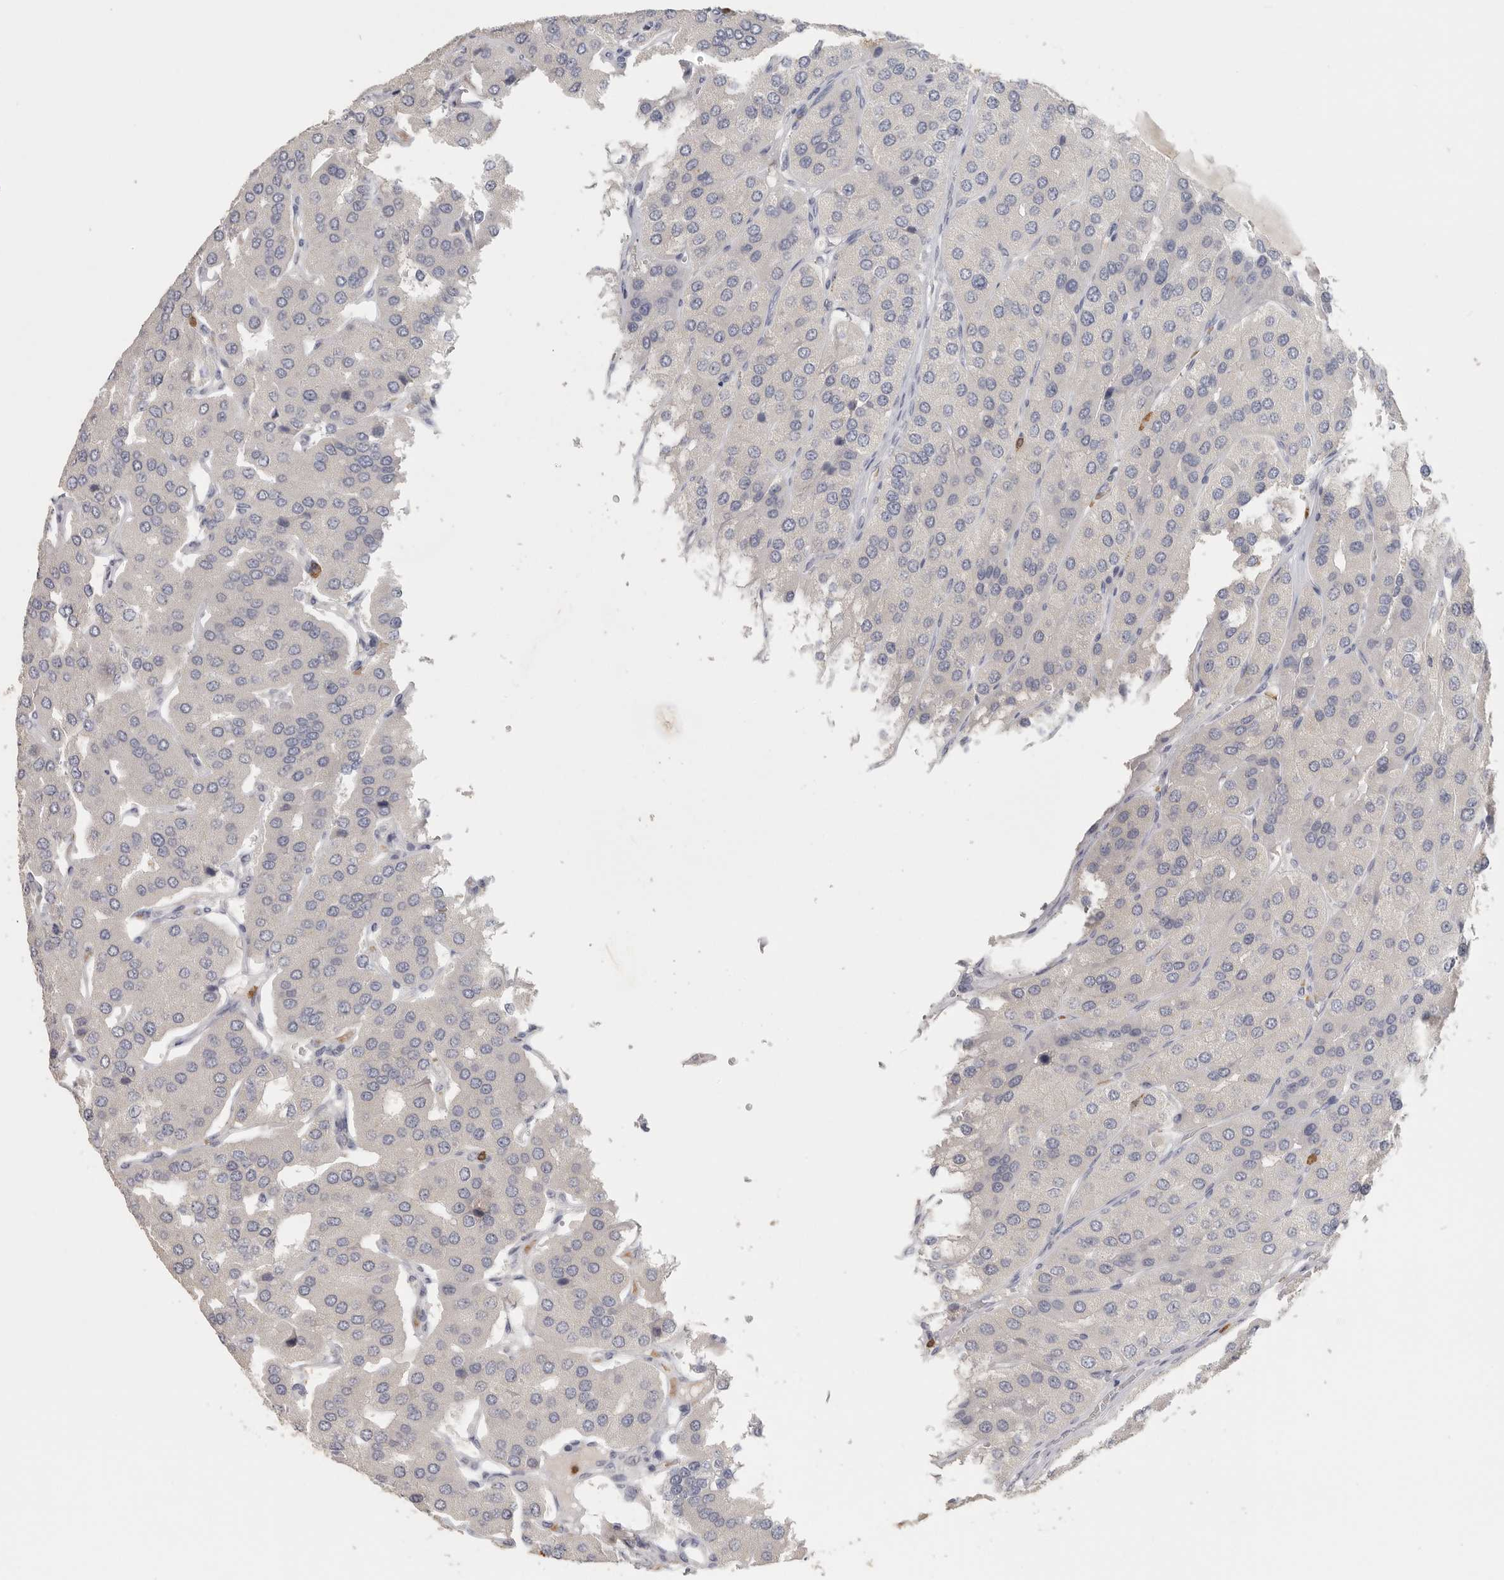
{"staining": {"intensity": "negative", "quantity": "none", "location": "none"}, "tissue": "parathyroid gland", "cell_type": "Glandular cells", "image_type": "normal", "snomed": [{"axis": "morphology", "description": "Normal tissue, NOS"}, {"axis": "morphology", "description": "Adenoma, NOS"}, {"axis": "topography", "description": "Parathyroid gland"}], "caption": "Human parathyroid gland stained for a protein using immunohistochemistry shows no positivity in glandular cells.", "gene": "DNAJC11", "patient": {"sex": "female", "age": 86}}